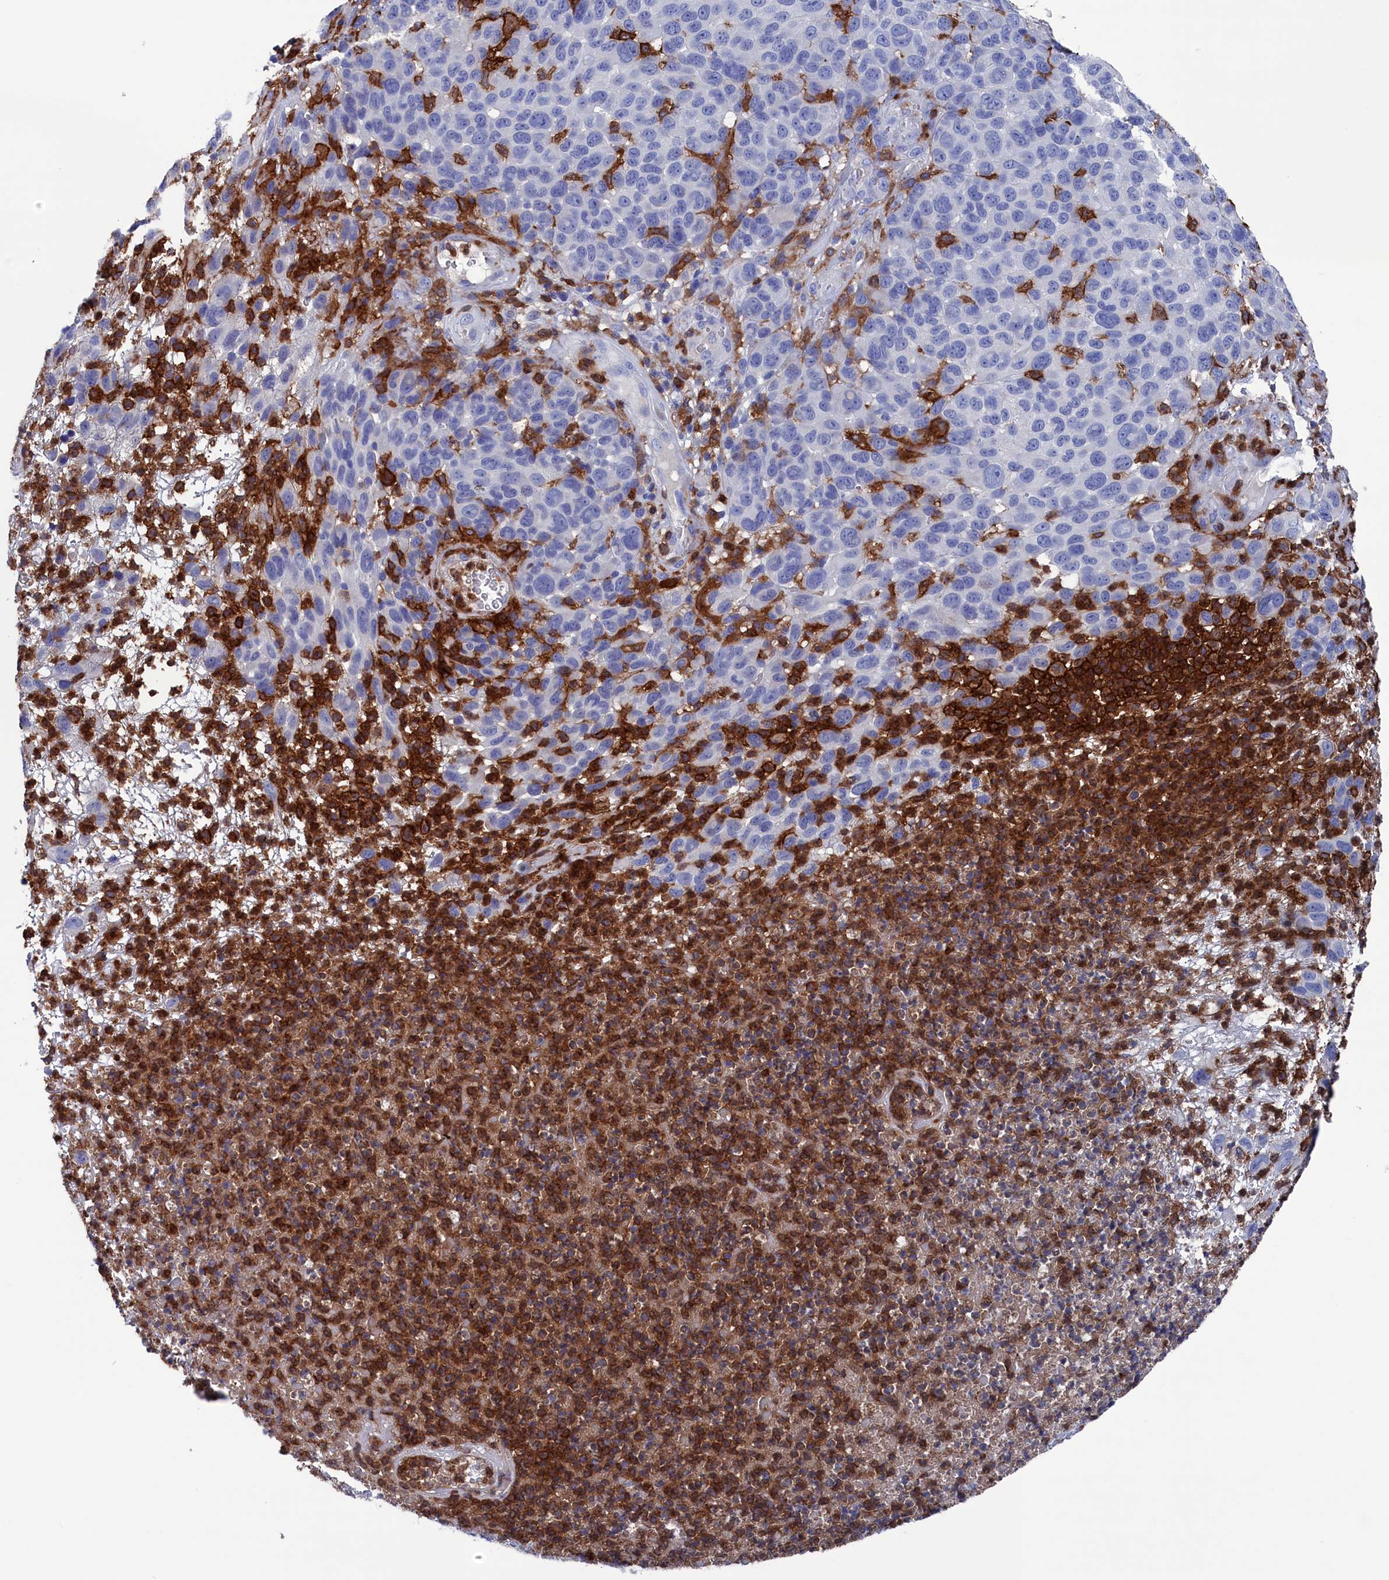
{"staining": {"intensity": "negative", "quantity": "none", "location": "none"}, "tissue": "melanoma", "cell_type": "Tumor cells", "image_type": "cancer", "snomed": [{"axis": "morphology", "description": "Malignant melanoma, NOS"}, {"axis": "topography", "description": "Skin"}], "caption": "This is an IHC image of melanoma. There is no staining in tumor cells.", "gene": "TYROBP", "patient": {"sex": "male", "age": 49}}